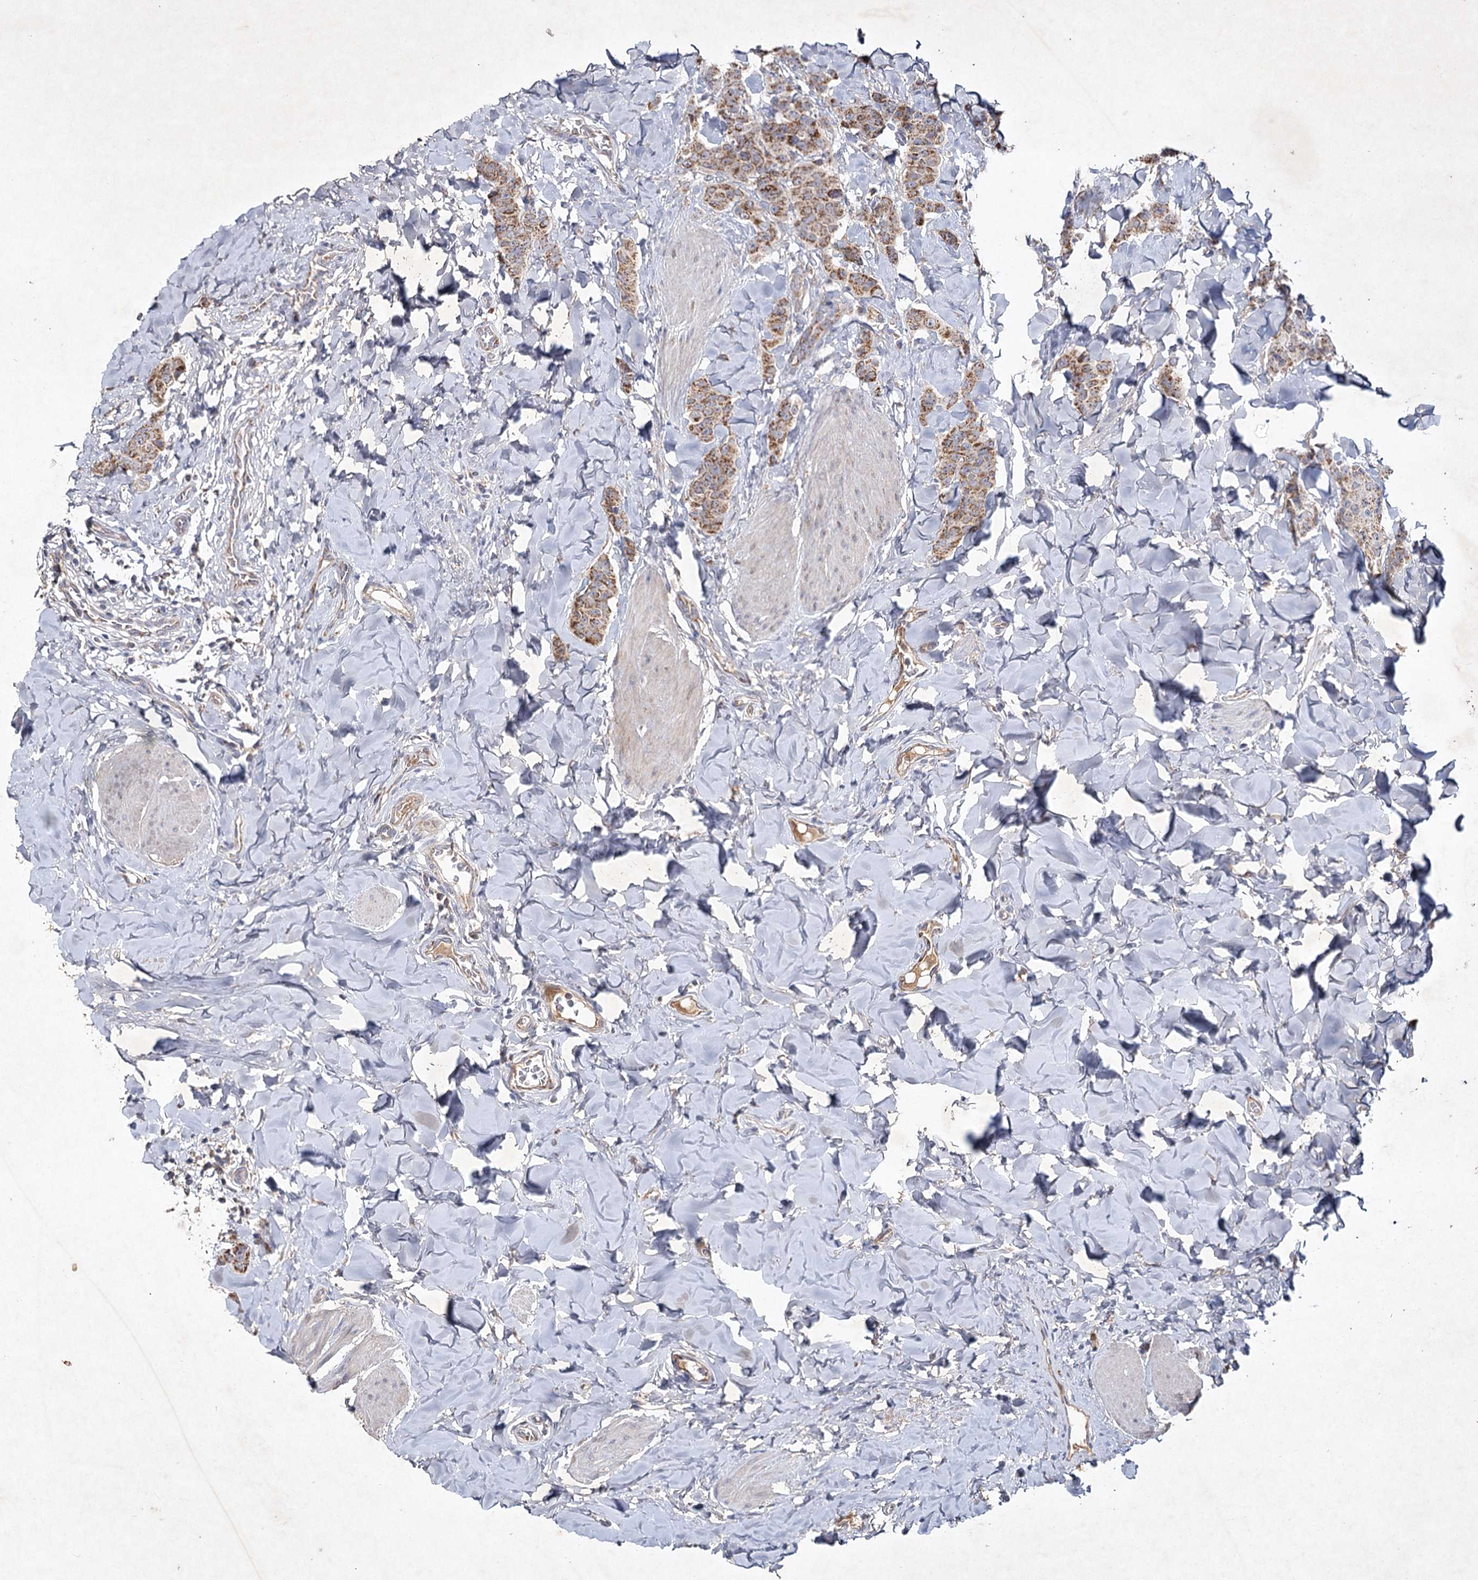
{"staining": {"intensity": "strong", "quantity": ">75%", "location": "cytoplasmic/membranous"}, "tissue": "breast cancer", "cell_type": "Tumor cells", "image_type": "cancer", "snomed": [{"axis": "morphology", "description": "Duct carcinoma"}, {"axis": "topography", "description": "Breast"}], "caption": "Protein expression analysis of breast cancer (invasive ductal carcinoma) exhibits strong cytoplasmic/membranous expression in about >75% of tumor cells.", "gene": "MRPL44", "patient": {"sex": "female", "age": 40}}